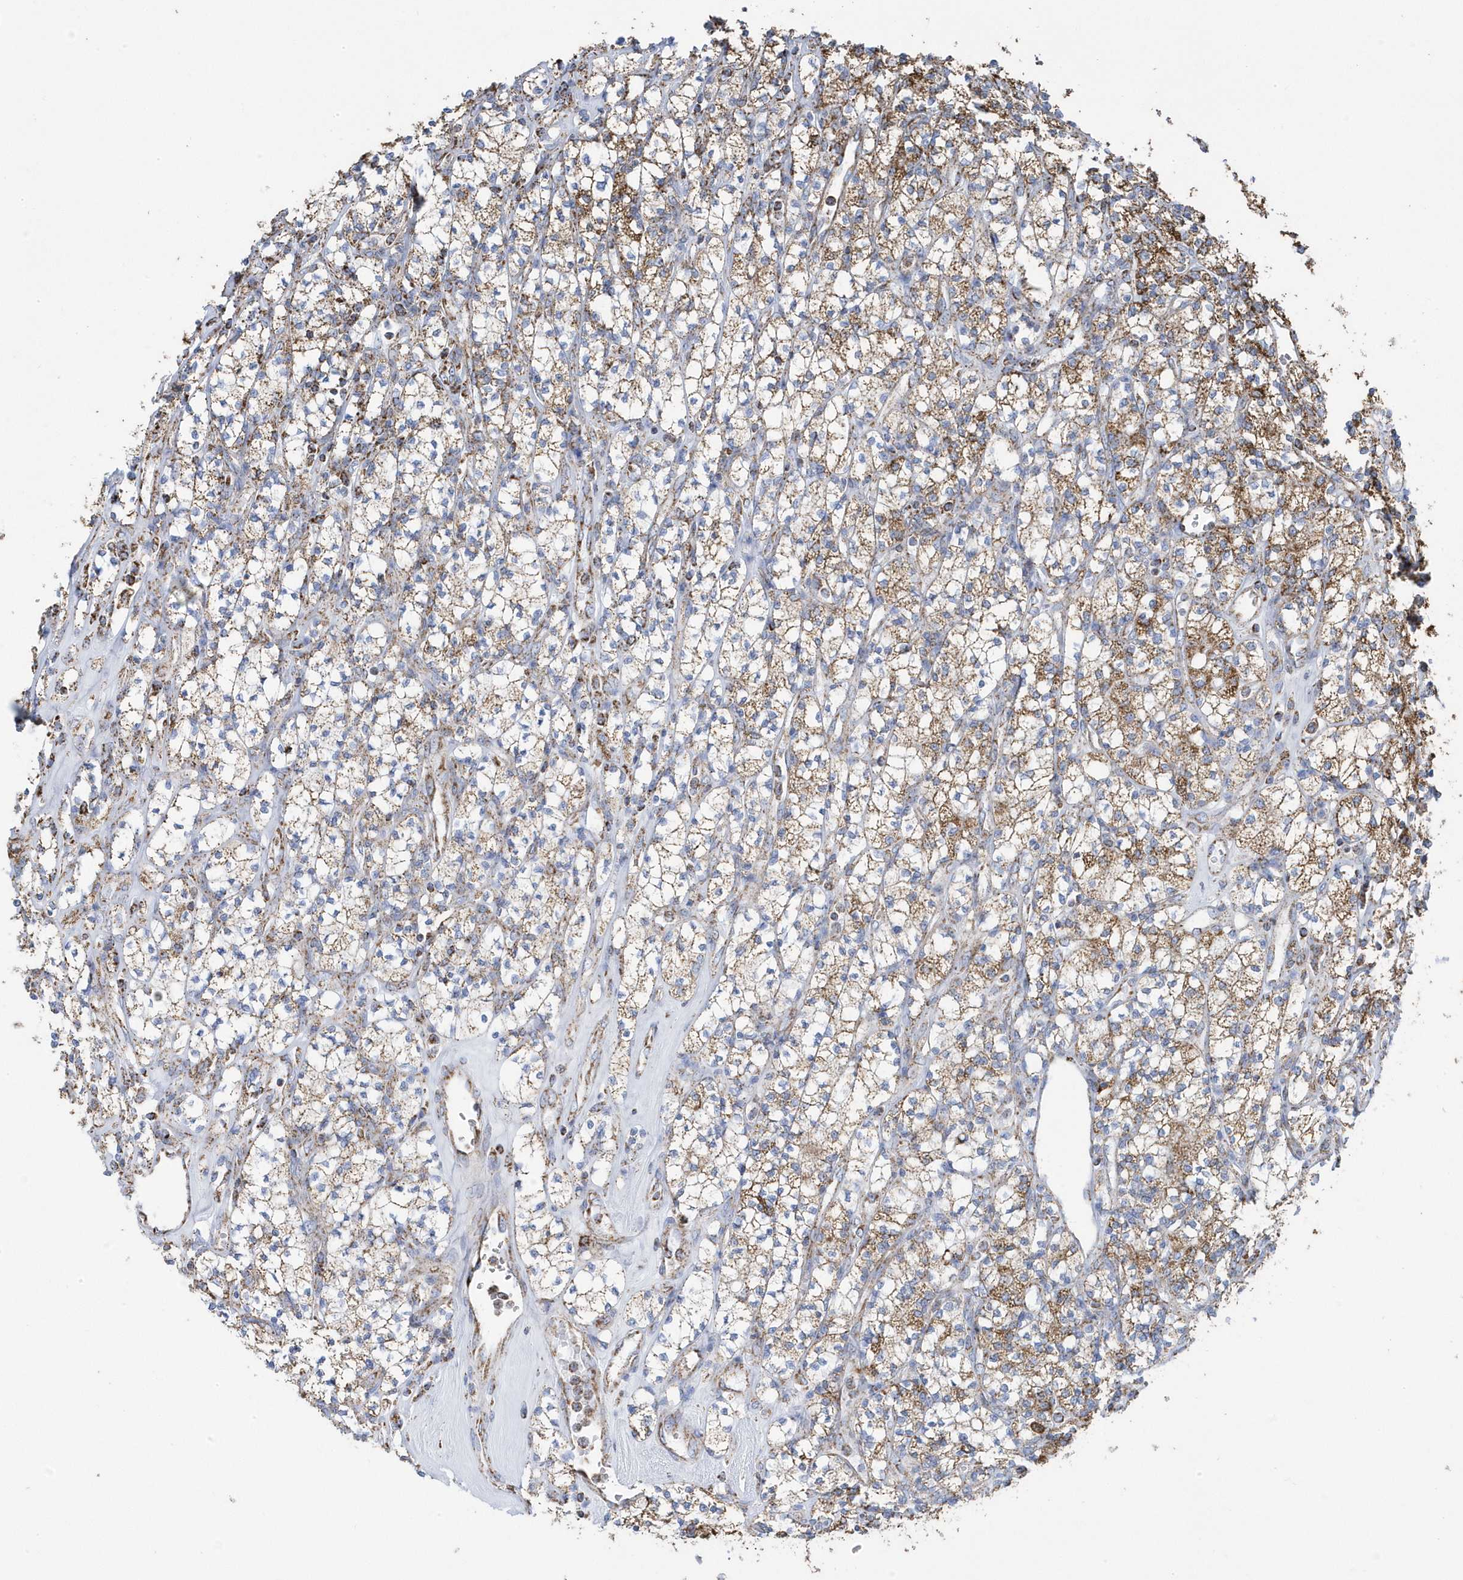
{"staining": {"intensity": "moderate", "quantity": ">75%", "location": "cytoplasmic/membranous"}, "tissue": "renal cancer", "cell_type": "Tumor cells", "image_type": "cancer", "snomed": [{"axis": "morphology", "description": "Adenocarcinoma, NOS"}, {"axis": "topography", "description": "Kidney"}], "caption": "DAB (3,3'-diaminobenzidine) immunohistochemical staining of human renal adenocarcinoma exhibits moderate cytoplasmic/membranous protein positivity in about >75% of tumor cells.", "gene": "GTPBP8", "patient": {"sex": "male", "age": 77}}